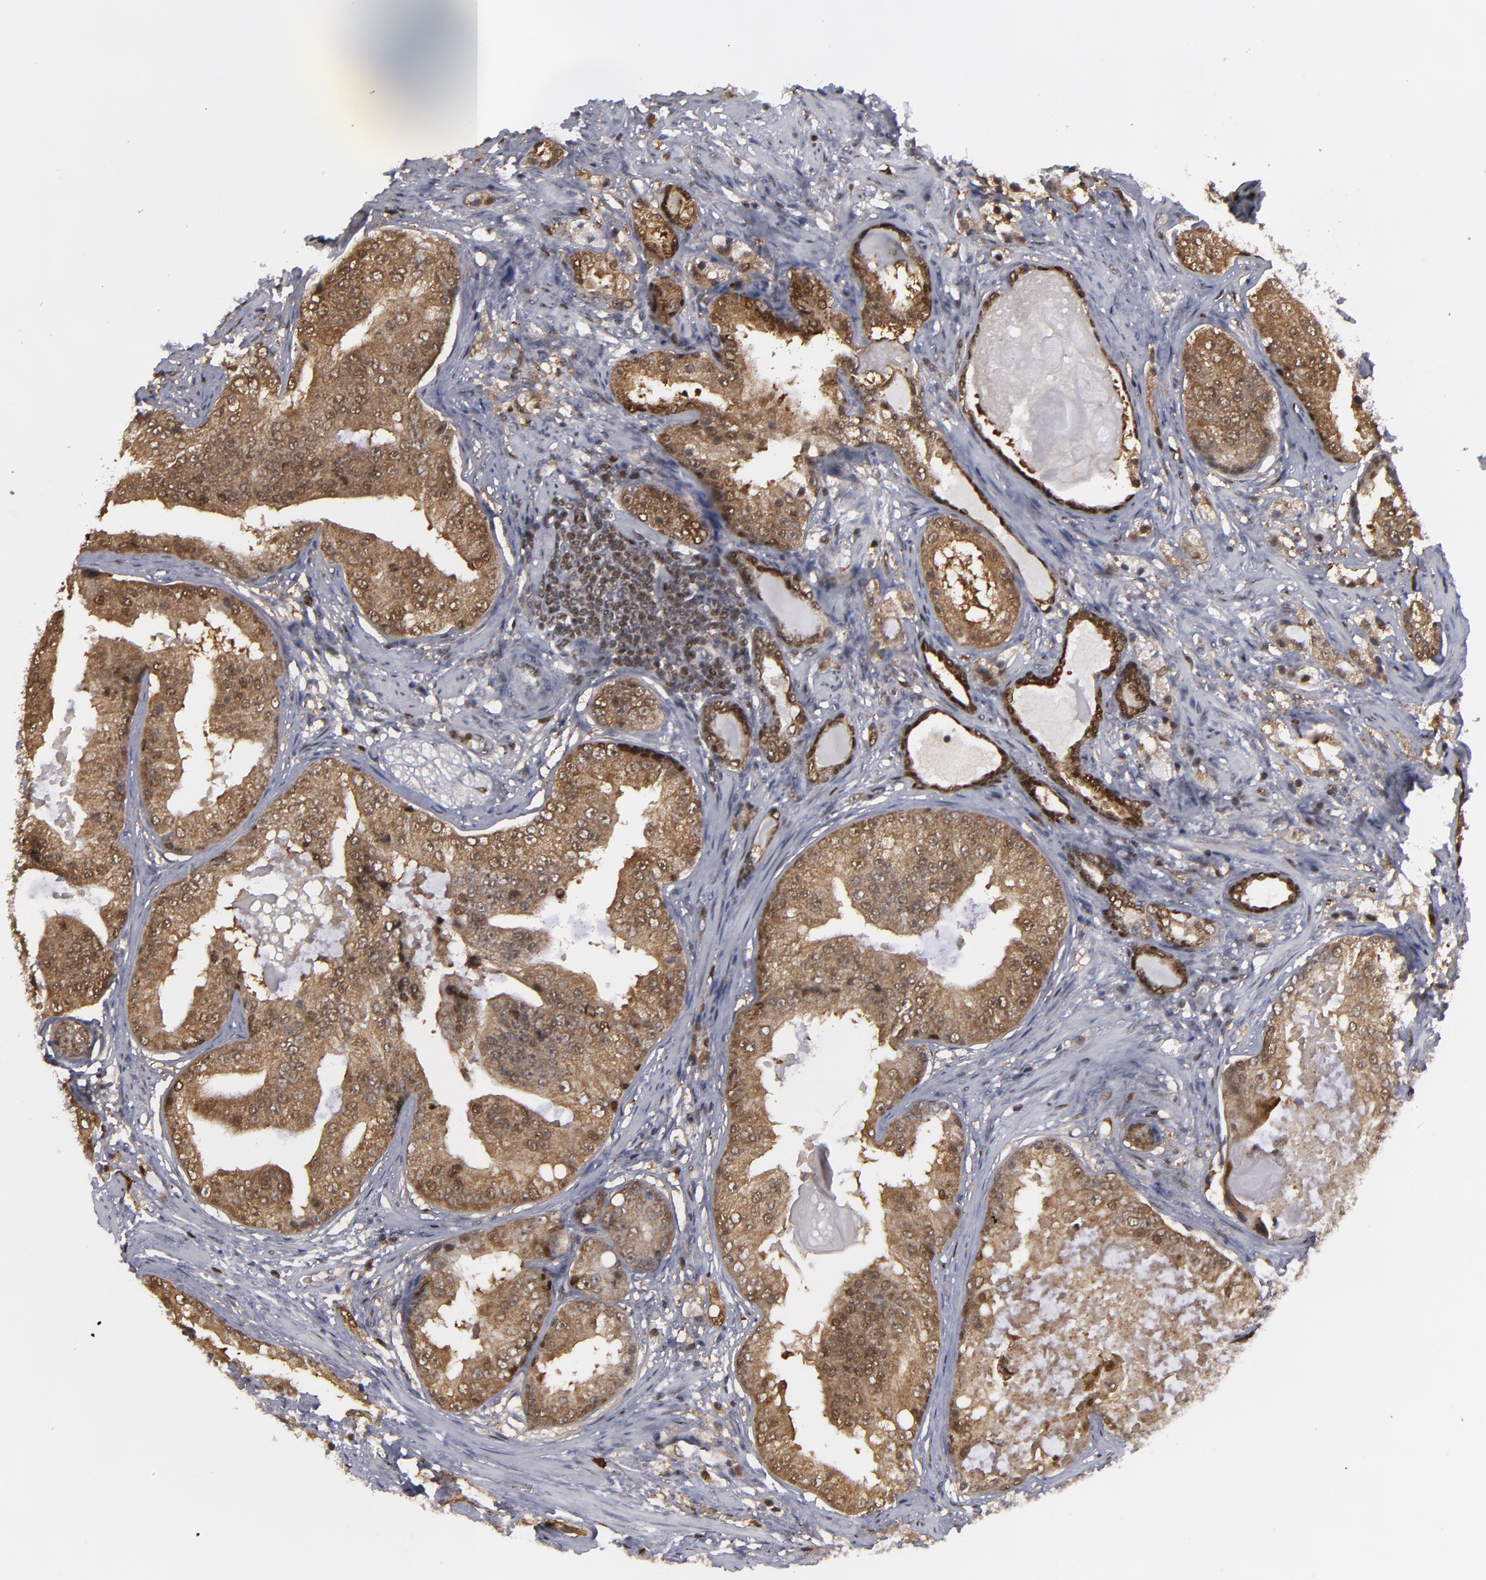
{"staining": {"intensity": "moderate", "quantity": "25%-75%", "location": "cytoplasmic/membranous,nuclear"}, "tissue": "prostate cancer", "cell_type": "Tumor cells", "image_type": "cancer", "snomed": [{"axis": "morphology", "description": "Adenocarcinoma, High grade"}, {"axis": "topography", "description": "Prostate"}], "caption": "Approximately 25%-75% of tumor cells in prostate adenocarcinoma (high-grade) show moderate cytoplasmic/membranous and nuclear protein positivity as visualized by brown immunohistochemical staining.", "gene": "GSR", "patient": {"sex": "male", "age": 68}}